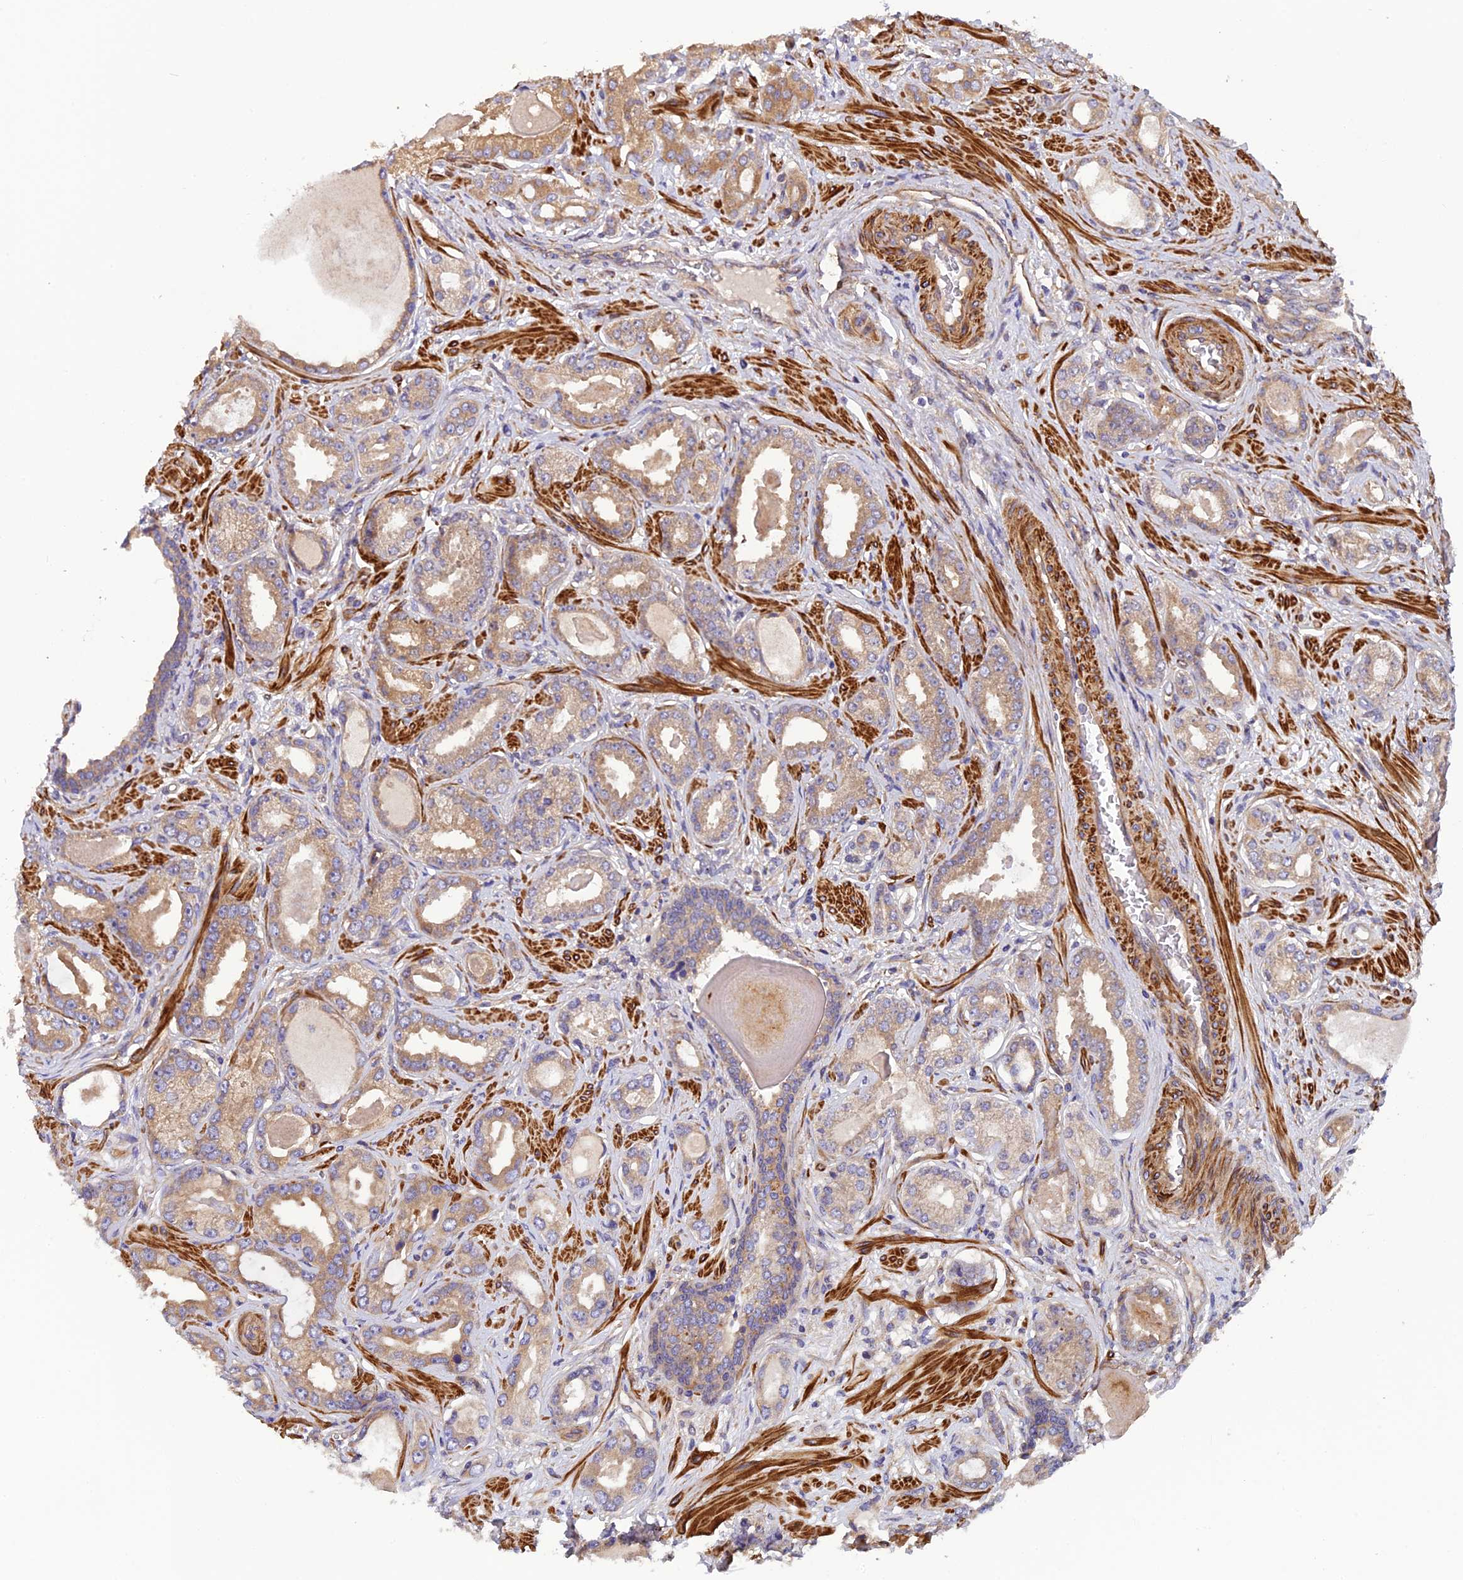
{"staining": {"intensity": "moderate", "quantity": ">75%", "location": "cytoplasmic/membranous"}, "tissue": "prostate cancer", "cell_type": "Tumor cells", "image_type": "cancer", "snomed": [{"axis": "morphology", "description": "Adenocarcinoma, Low grade"}, {"axis": "topography", "description": "Prostate"}], "caption": "Approximately >75% of tumor cells in prostate cancer (adenocarcinoma (low-grade)) exhibit moderate cytoplasmic/membranous protein staining as visualized by brown immunohistochemical staining.", "gene": "ADAMTS15", "patient": {"sex": "male", "age": 64}}